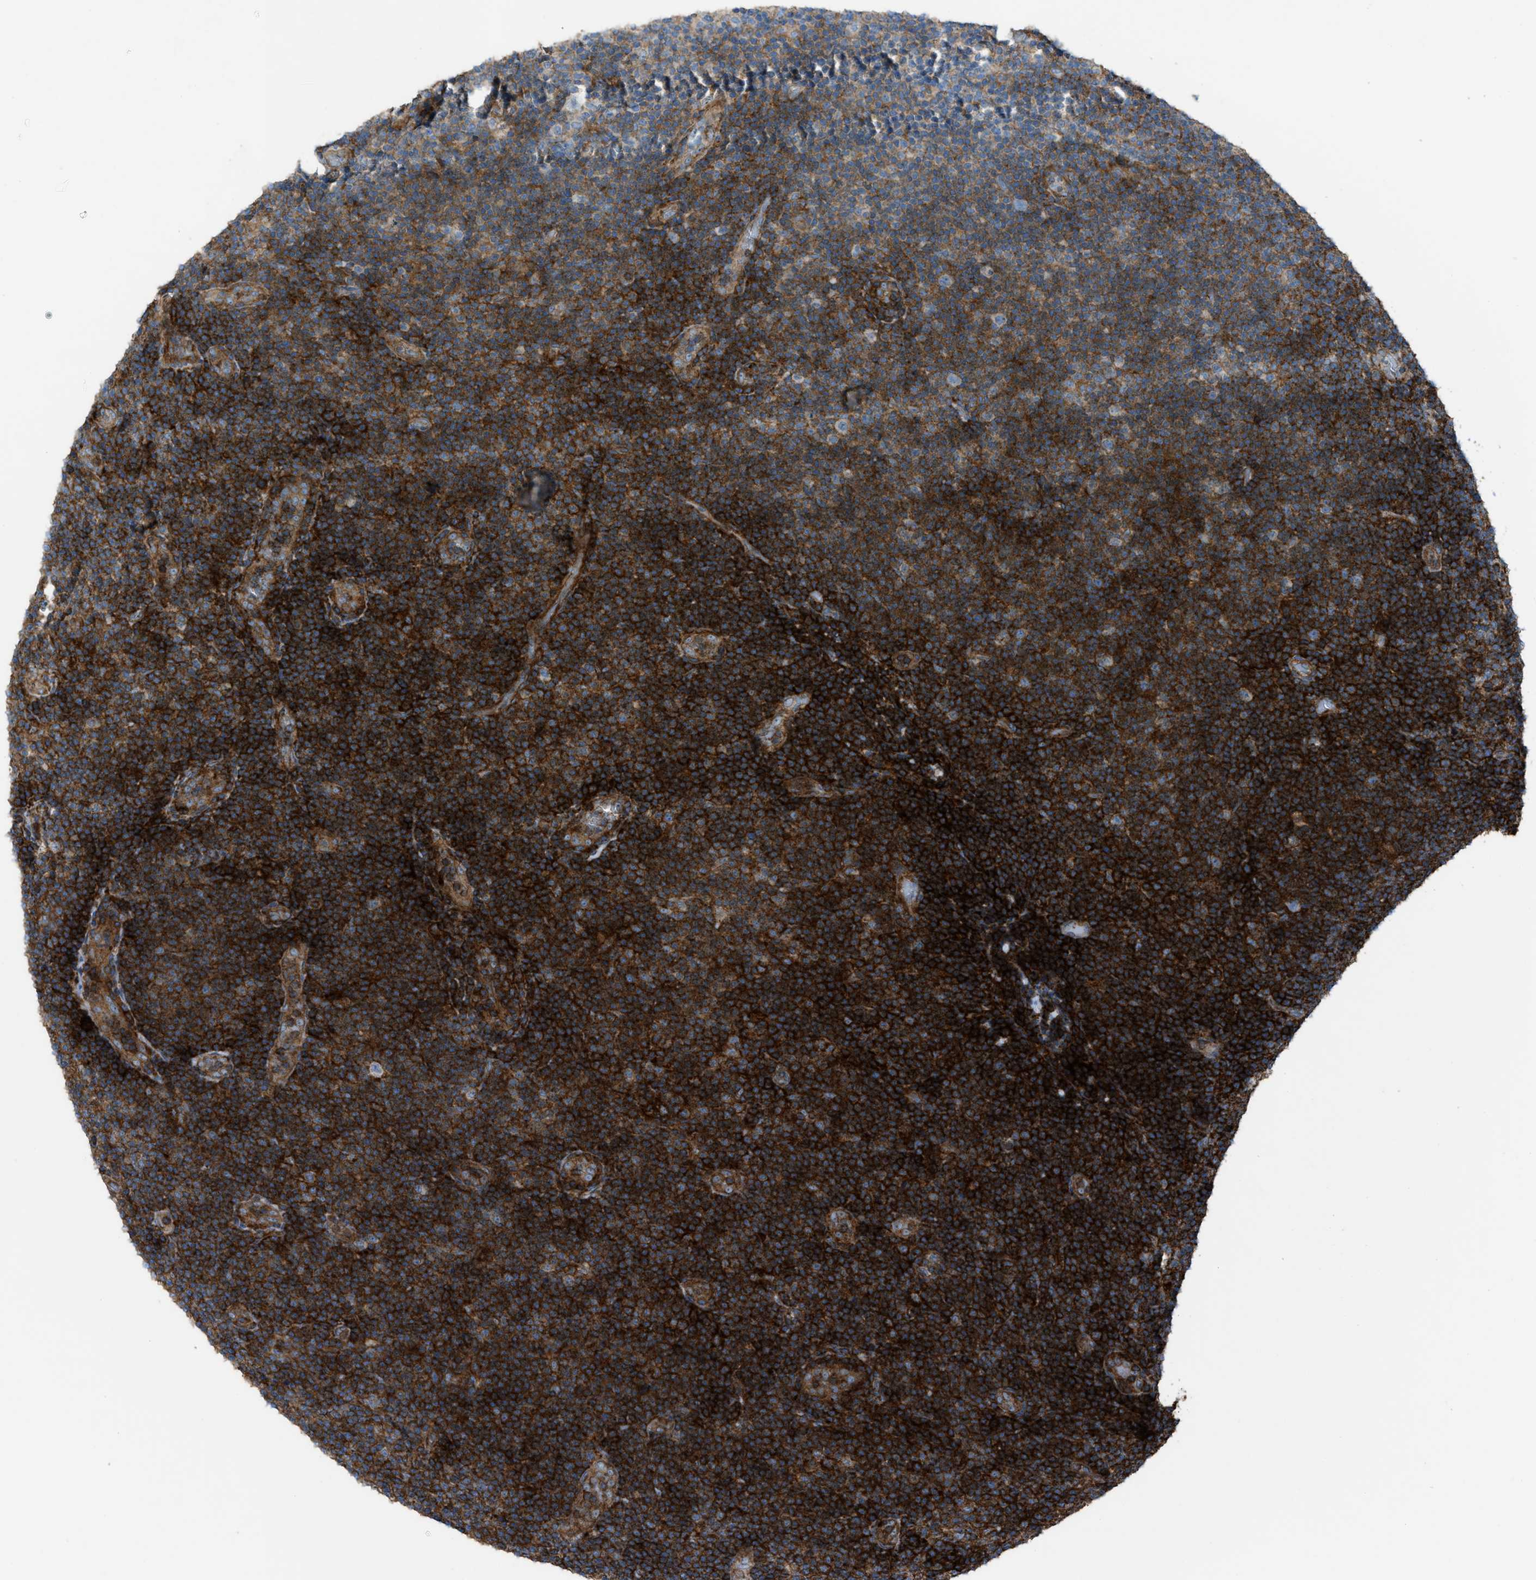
{"staining": {"intensity": "strong", "quantity": "25%-75%", "location": "cytoplasmic/membranous"}, "tissue": "lymphoma", "cell_type": "Tumor cells", "image_type": "cancer", "snomed": [{"axis": "morphology", "description": "Malignant lymphoma, non-Hodgkin's type, Low grade"}, {"axis": "topography", "description": "Lymph node"}], "caption": "Protein staining reveals strong cytoplasmic/membranous expression in approximately 25%-75% of tumor cells in malignant lymphoma, non-Hodgkin's type (low-grade). (brown staining indicates protein expression, while blue staining denotes nuclei).", "gene": "NCK2", "patient": {"sex": "male", "age": 83}}